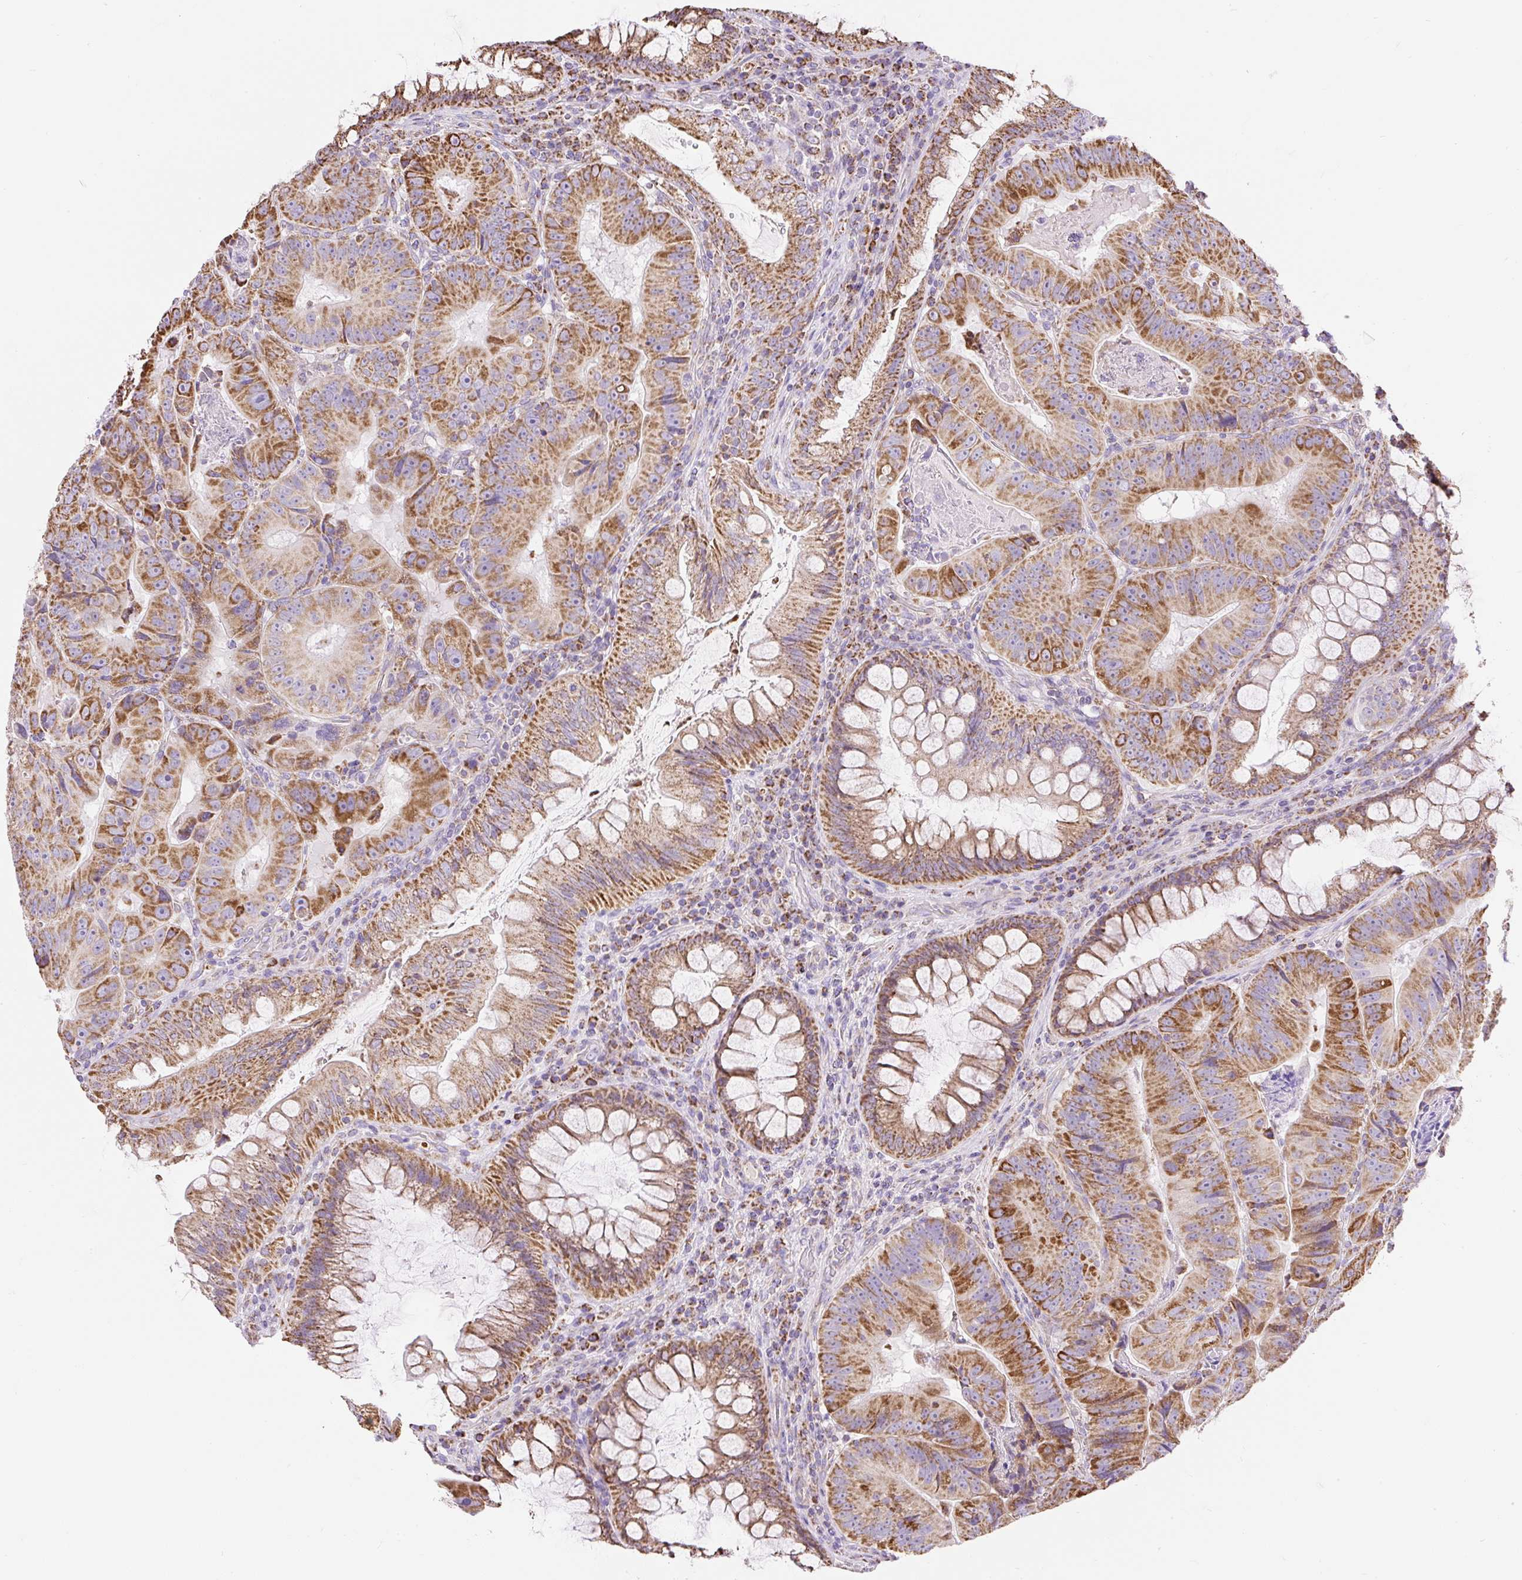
{"staining": {"intensity": "strong", "quantity": ">75%", "location": "cytoplasmic/membranous"}, "tissue": "colorectal cancer", "cell_type": "Tumor cells", "image_type": "cancer", "snomed": [{"axis": "morphology", "description": "Adenocarcinoma, NOS"}, {"axis": "topography", "description": "Colon"}], "caption": "An immunohistochemistry (IHC) histopathology image of tumor tissue is shown. Protein staining in brown highlights strong cytoplasmic/membranous positivity in adenocarcinoma (colorectal) within tumor cells.", "gene": "DAAM2", "patient": {"sex": "female", "age": 86}}